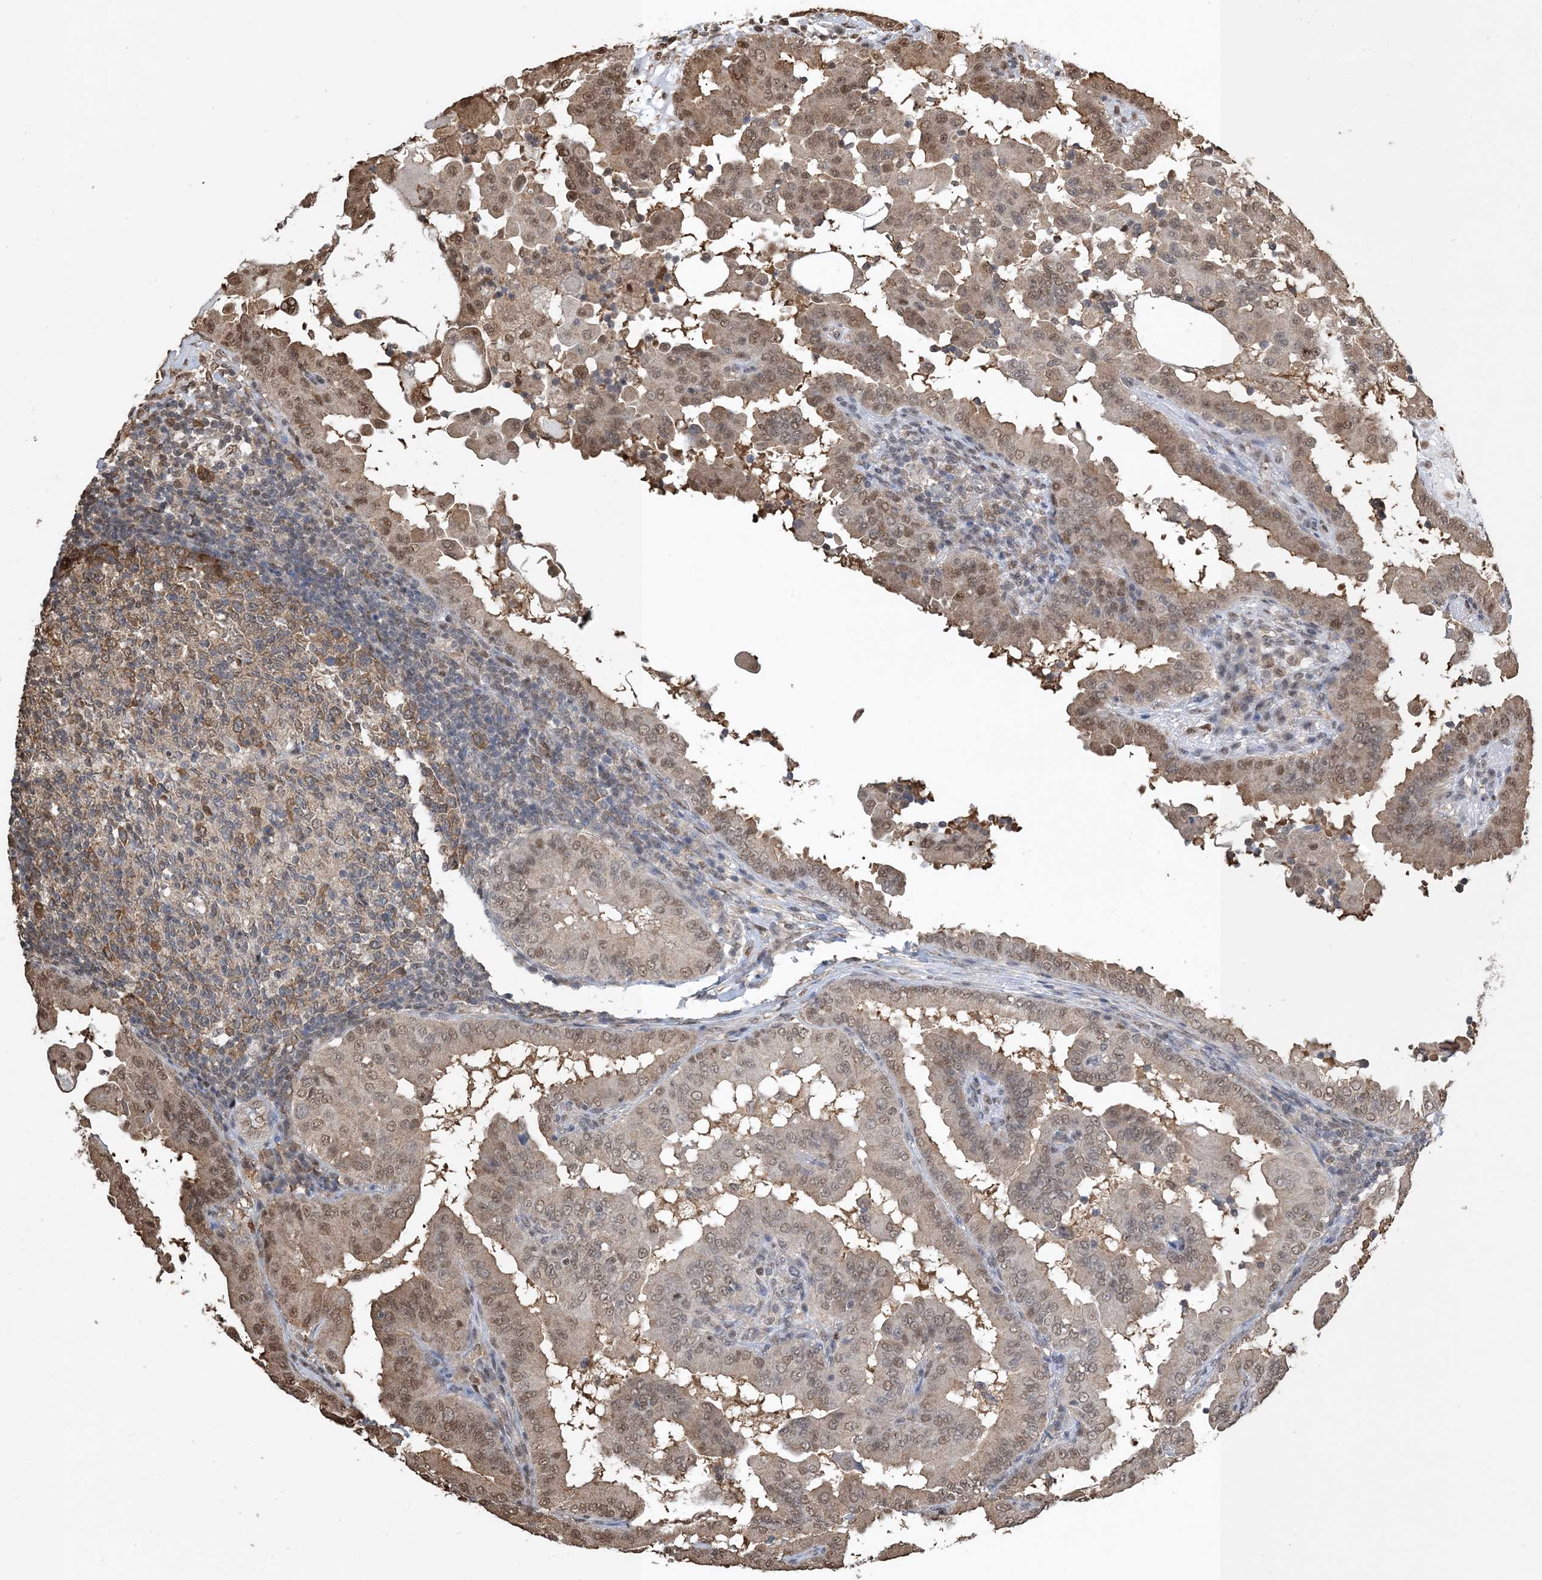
{"staining": {"intensity": "moderate", "quantity": ">75%", "location": "nuclear"}, "tissue": "thyroid cancer", "cell_type": "Tumor cells", "image_type": "cancer", "snomed": [{"axis": "morphology", "description": "Papillary adenocarcinoma, NOS"}, {"axis": "topography", "description": "Thyroid gland"}], "caption": "A medium amount of moderate nuclear positivity is seen in approximately >75% of tumor cells in thyroid cancer tissue.", "gene": "HSPA1A", "patient": {"sex": "male", "age": 33}}